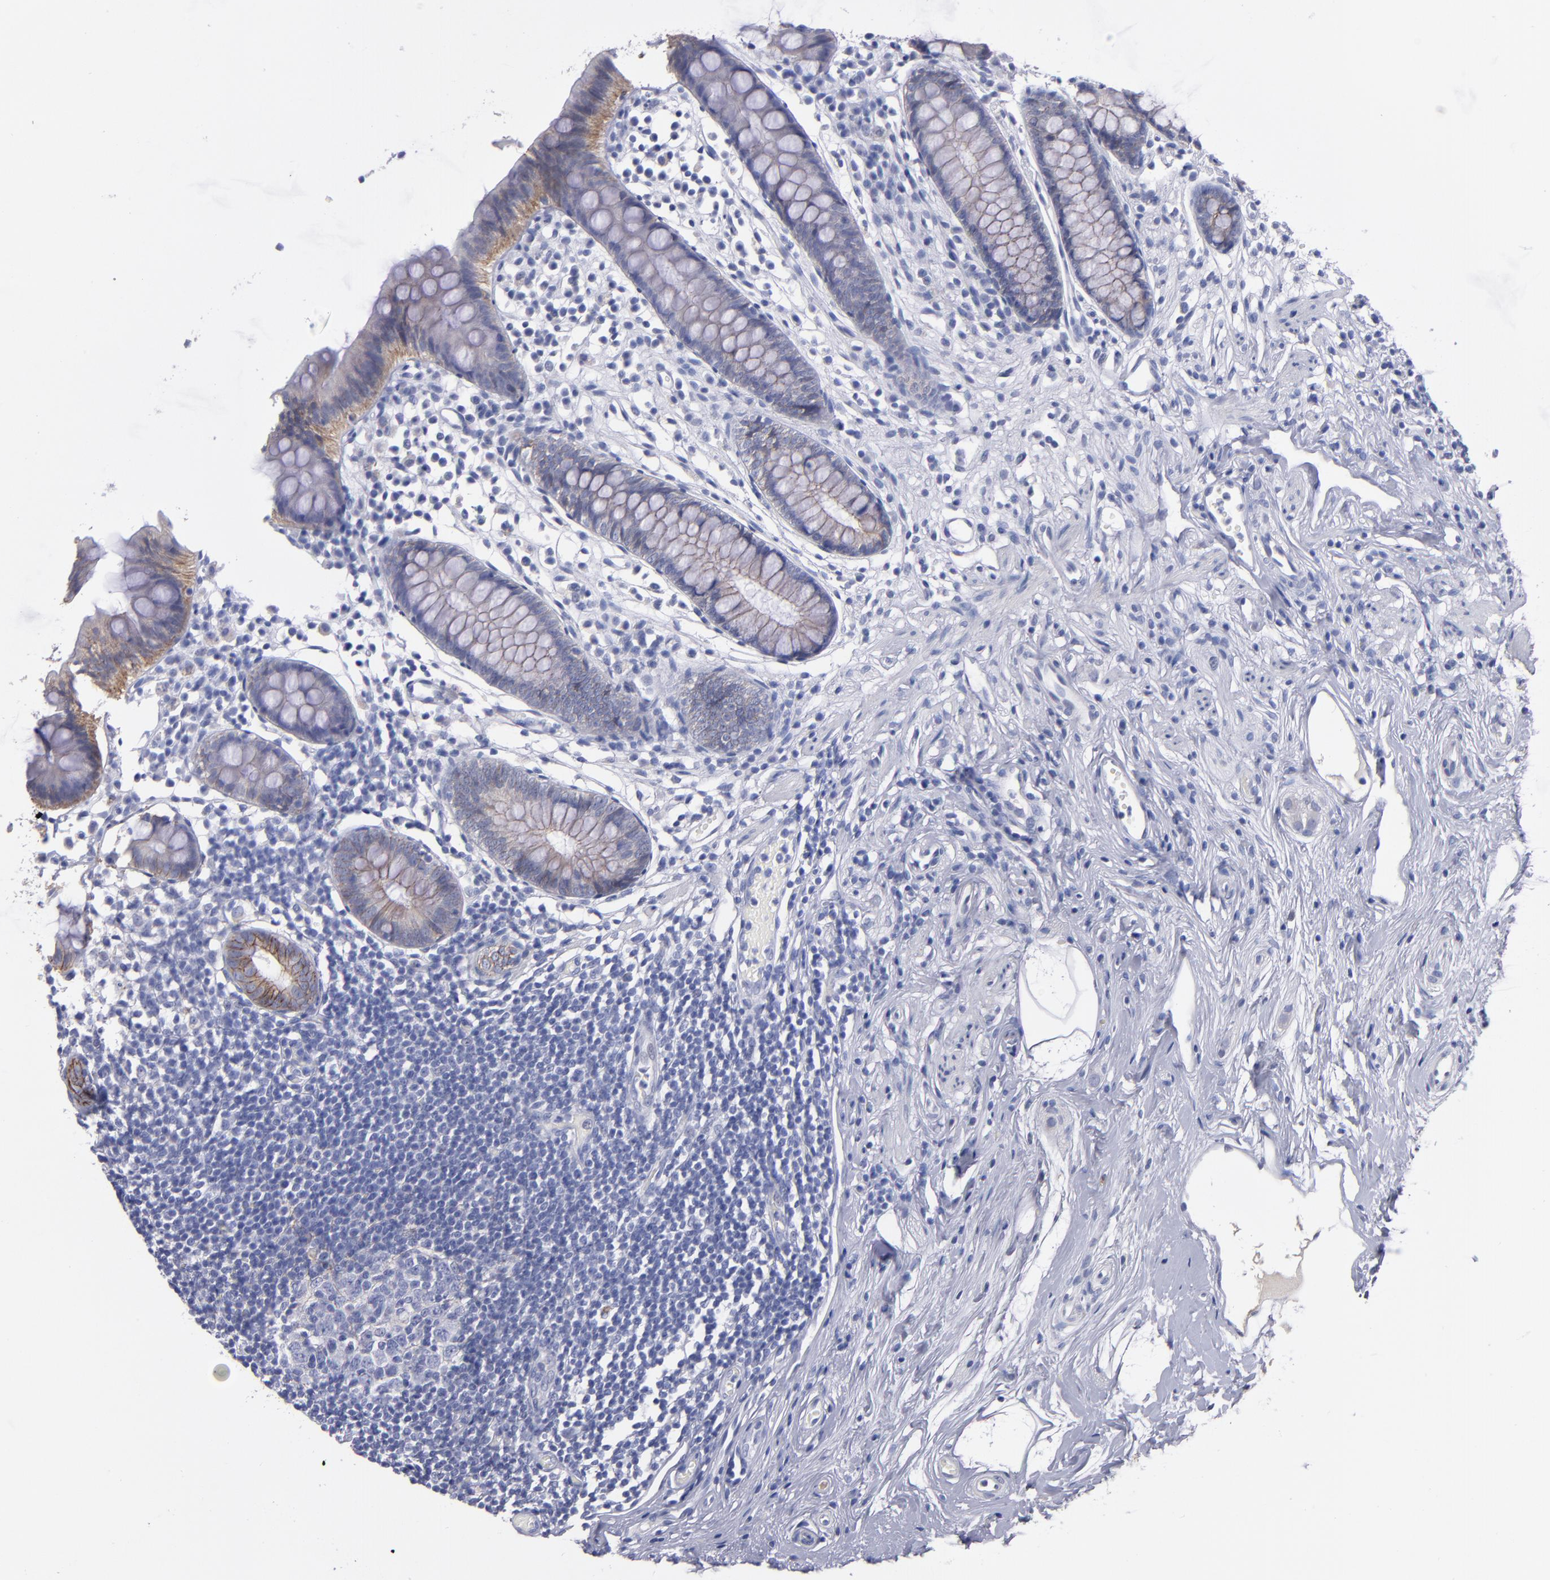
{"staining": {"intensity": "moderate", "quantity": "<25%", "location": "cytoplasmic/membranous"}, "tissue": "appendix", "cell_type": "Glandular cells", "image_type": "normal", "snomed": [{"axis": "morphology", "description": "Normal tissue, NOS"}, {"axis": "topography", "description": "Appendix"}], "caption": "Appendix stained for a protein (brown) reveals moderate cytoplasmic/membranous positive expression in approximately <25% of glandular cells.", "gene": "CDH3", "patient": {"sex": "male", "age": 38}}